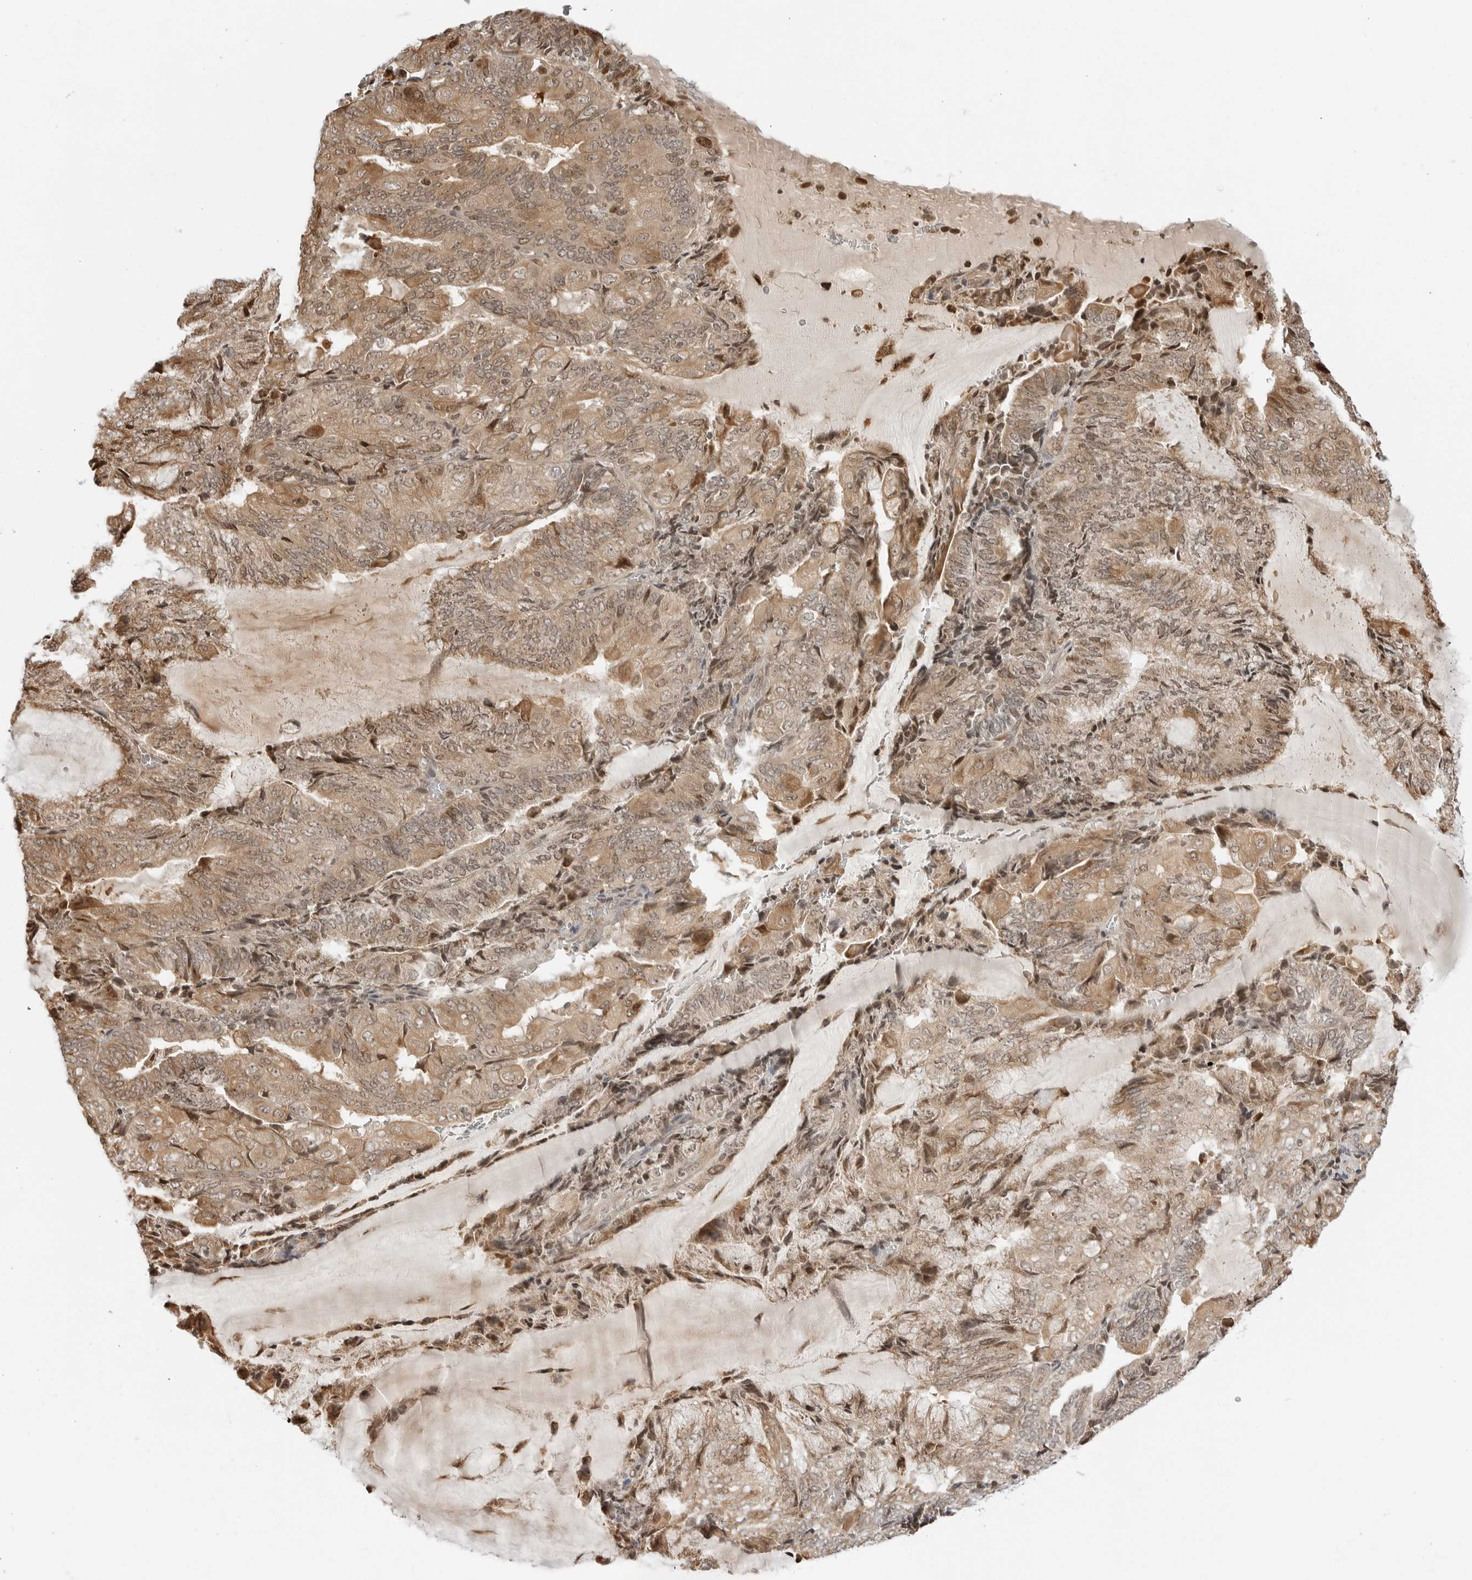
{"staining": {"intensity": "moderate", "quantity": ">75%", "location": "cytoplasmic/membranous"}, "tissue": "endometrial cancer", "cell_type": "Tumor cells", "image_type": "cancer", "snomed": [{"axis": "morphology", "description": "Adenocarcinoma, NOS"}, {"axis": "topography", "description": "Endometrium"}], "caption": "IHC photomicrograph of neoplastic tissue: human endometrial cancer (adenocarcinoma) stained using immunohistochemistry reveals medium levels of moderate protein expression localized specifically in the cytoplasmic/membranous of tumor cells, appearing as a cytoplasmic/membranous brown color.", "gene": "TIPRL", "patient": {"sex": "female", "age": 81}}